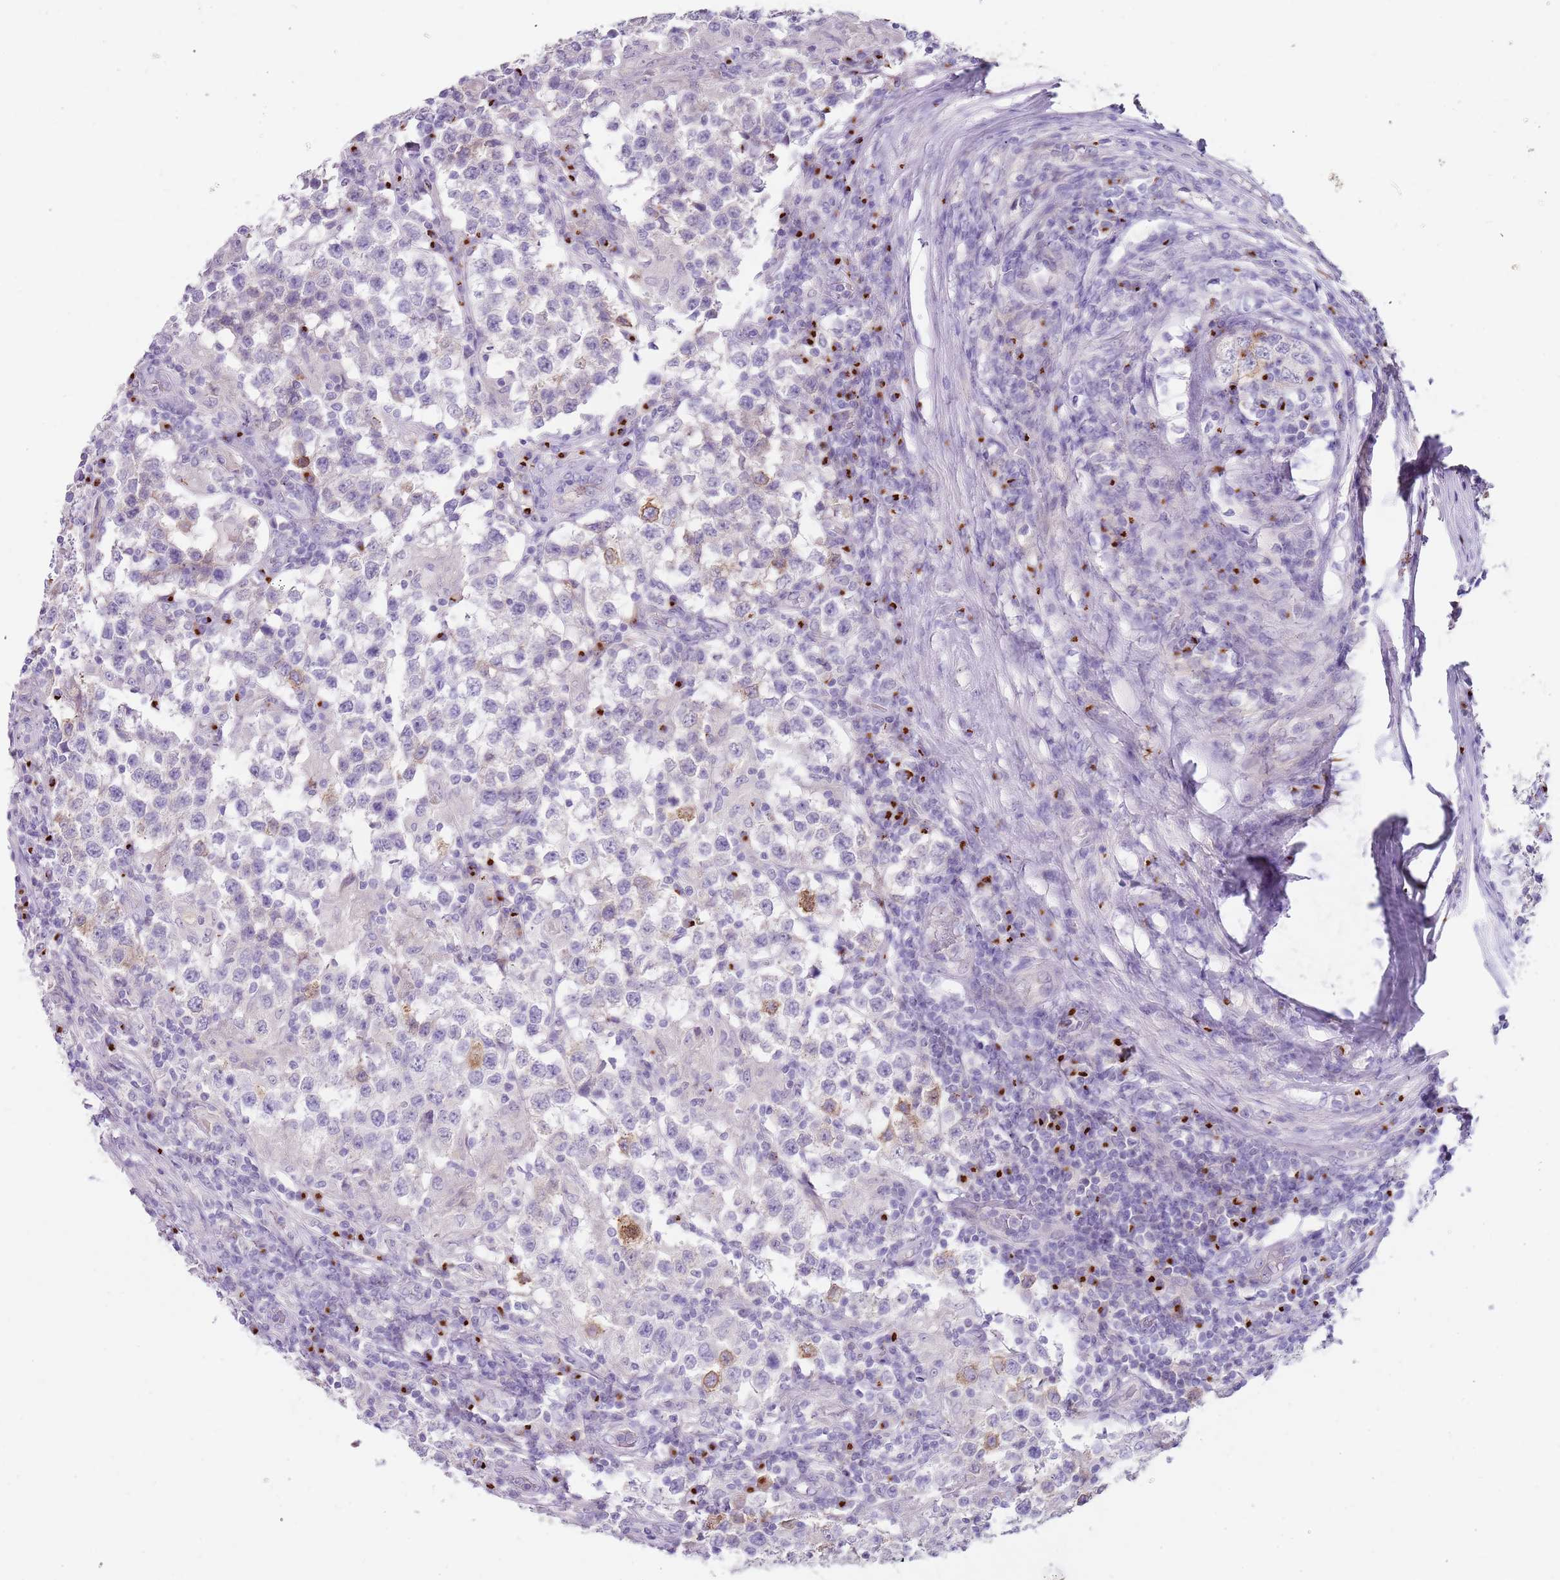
{"staining": {"intensity": "negative", "quantity": "none", "location": "none"}, "tissue": "testis cancer", "cell_type": "Tumor cells", "image_type": "cancer", "snomed": [{"axis": "morphology", "description": "Seminoma, NOS"}, {"axis": "morphology", "description": "Carcinoma, Embryonal, NOS"}, {"axis": "topography", "description": "Testis"}], "caption": "The micrograph displays no staining of tumor cells in testis embryonal carcinoma. (Immunohistochemistry, brightfield microscopy, high magnification).", "gene": "C2CD3", "patient": {"sex": "male", "age": 41}}